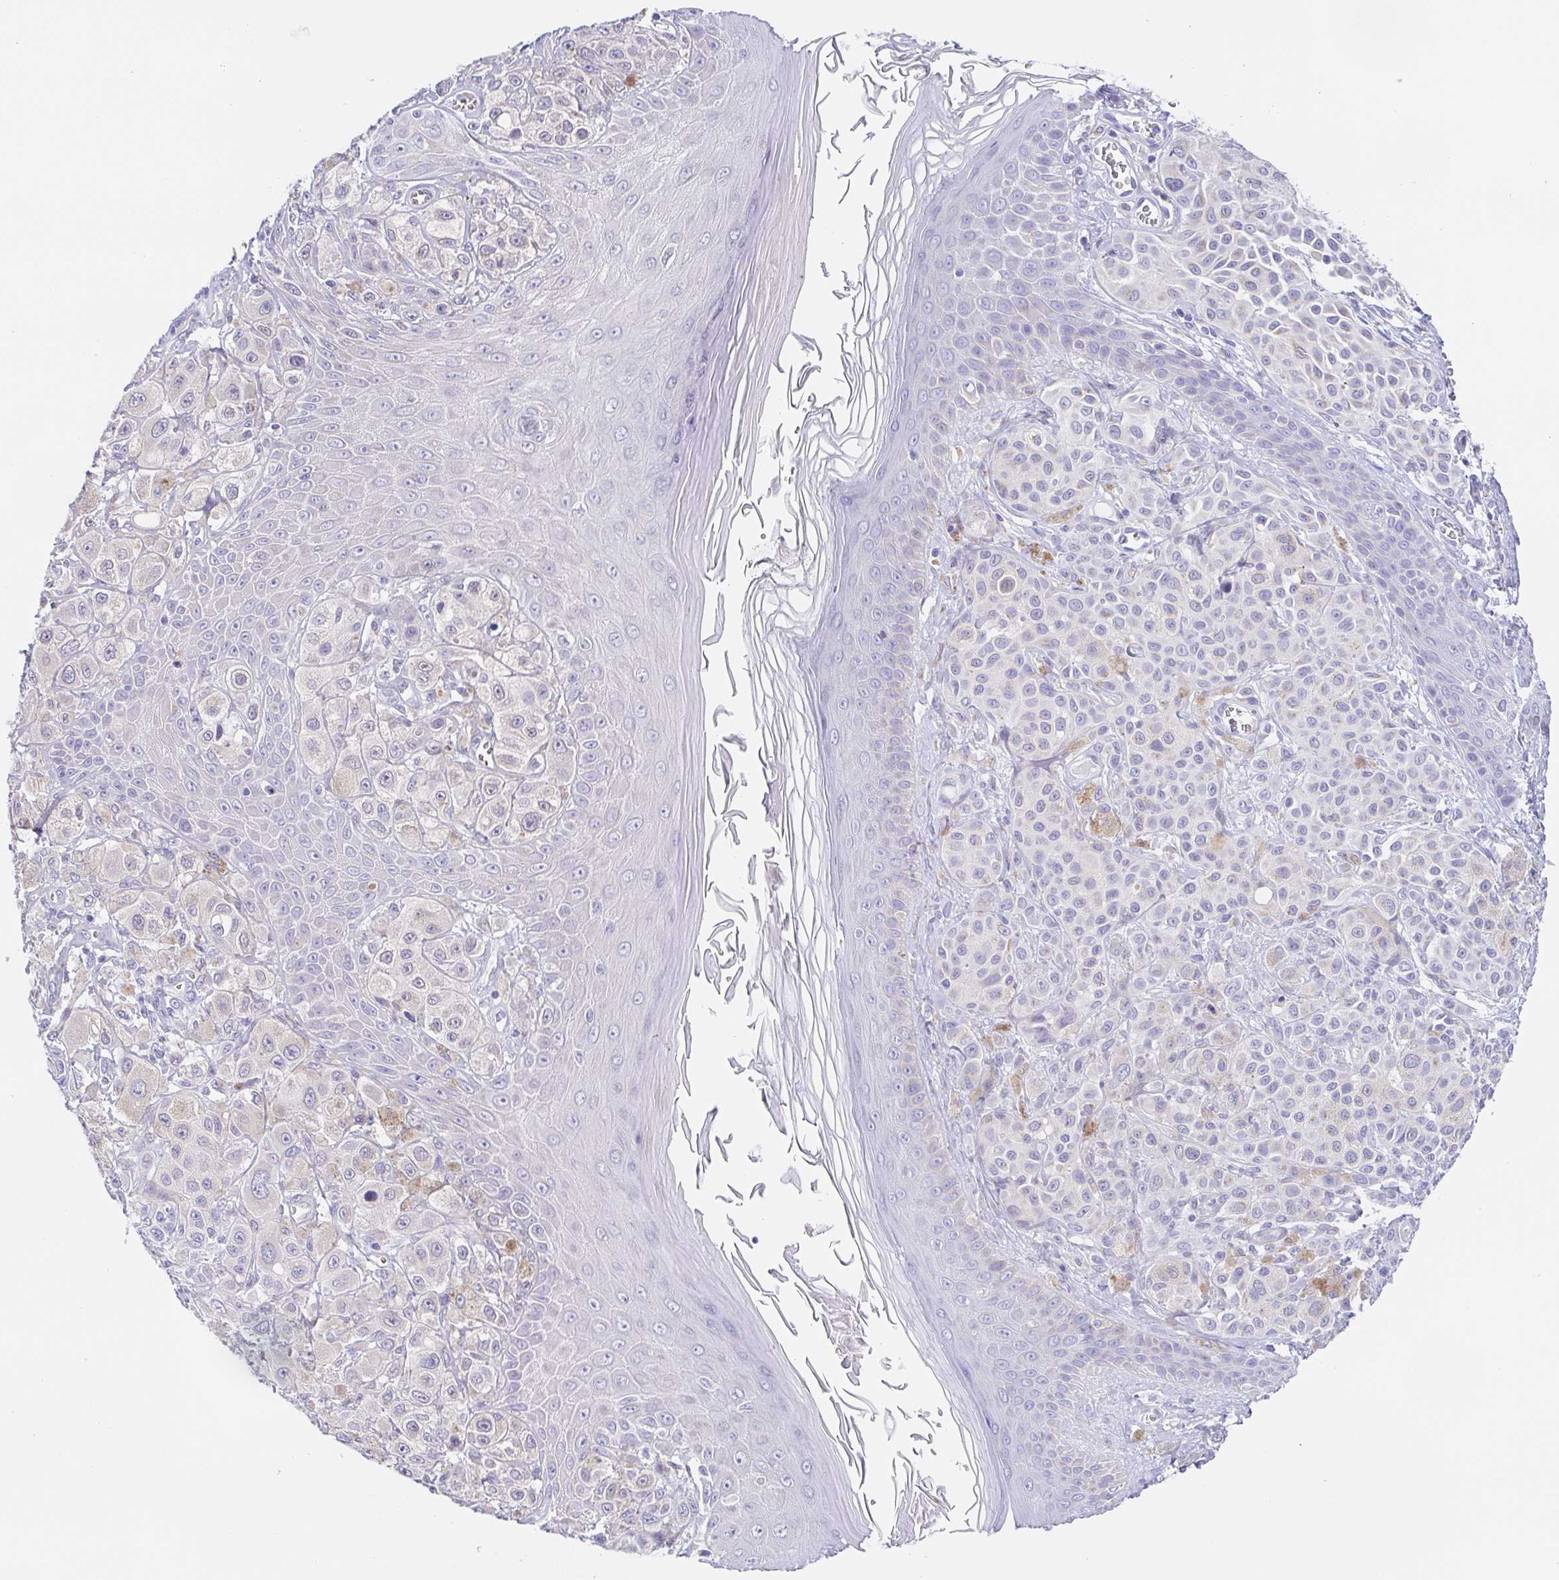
{"staining": {"intensity": "negative", "quantity": "none", "location": "none"}, "tissue": "melanoma", "cell_type": "Tumor cells", "image_type": "cancer", "snomed": [{"axis": "morphology", "description": "Malignant melanoma, NOS"}, {"axis": "topography", "description": "Skin"}], "caption": "Tumor cells show no significant protein staining in malignant melanoma.", "gene": "SCG3", "patient": {"sex": "male", "age": 67}}